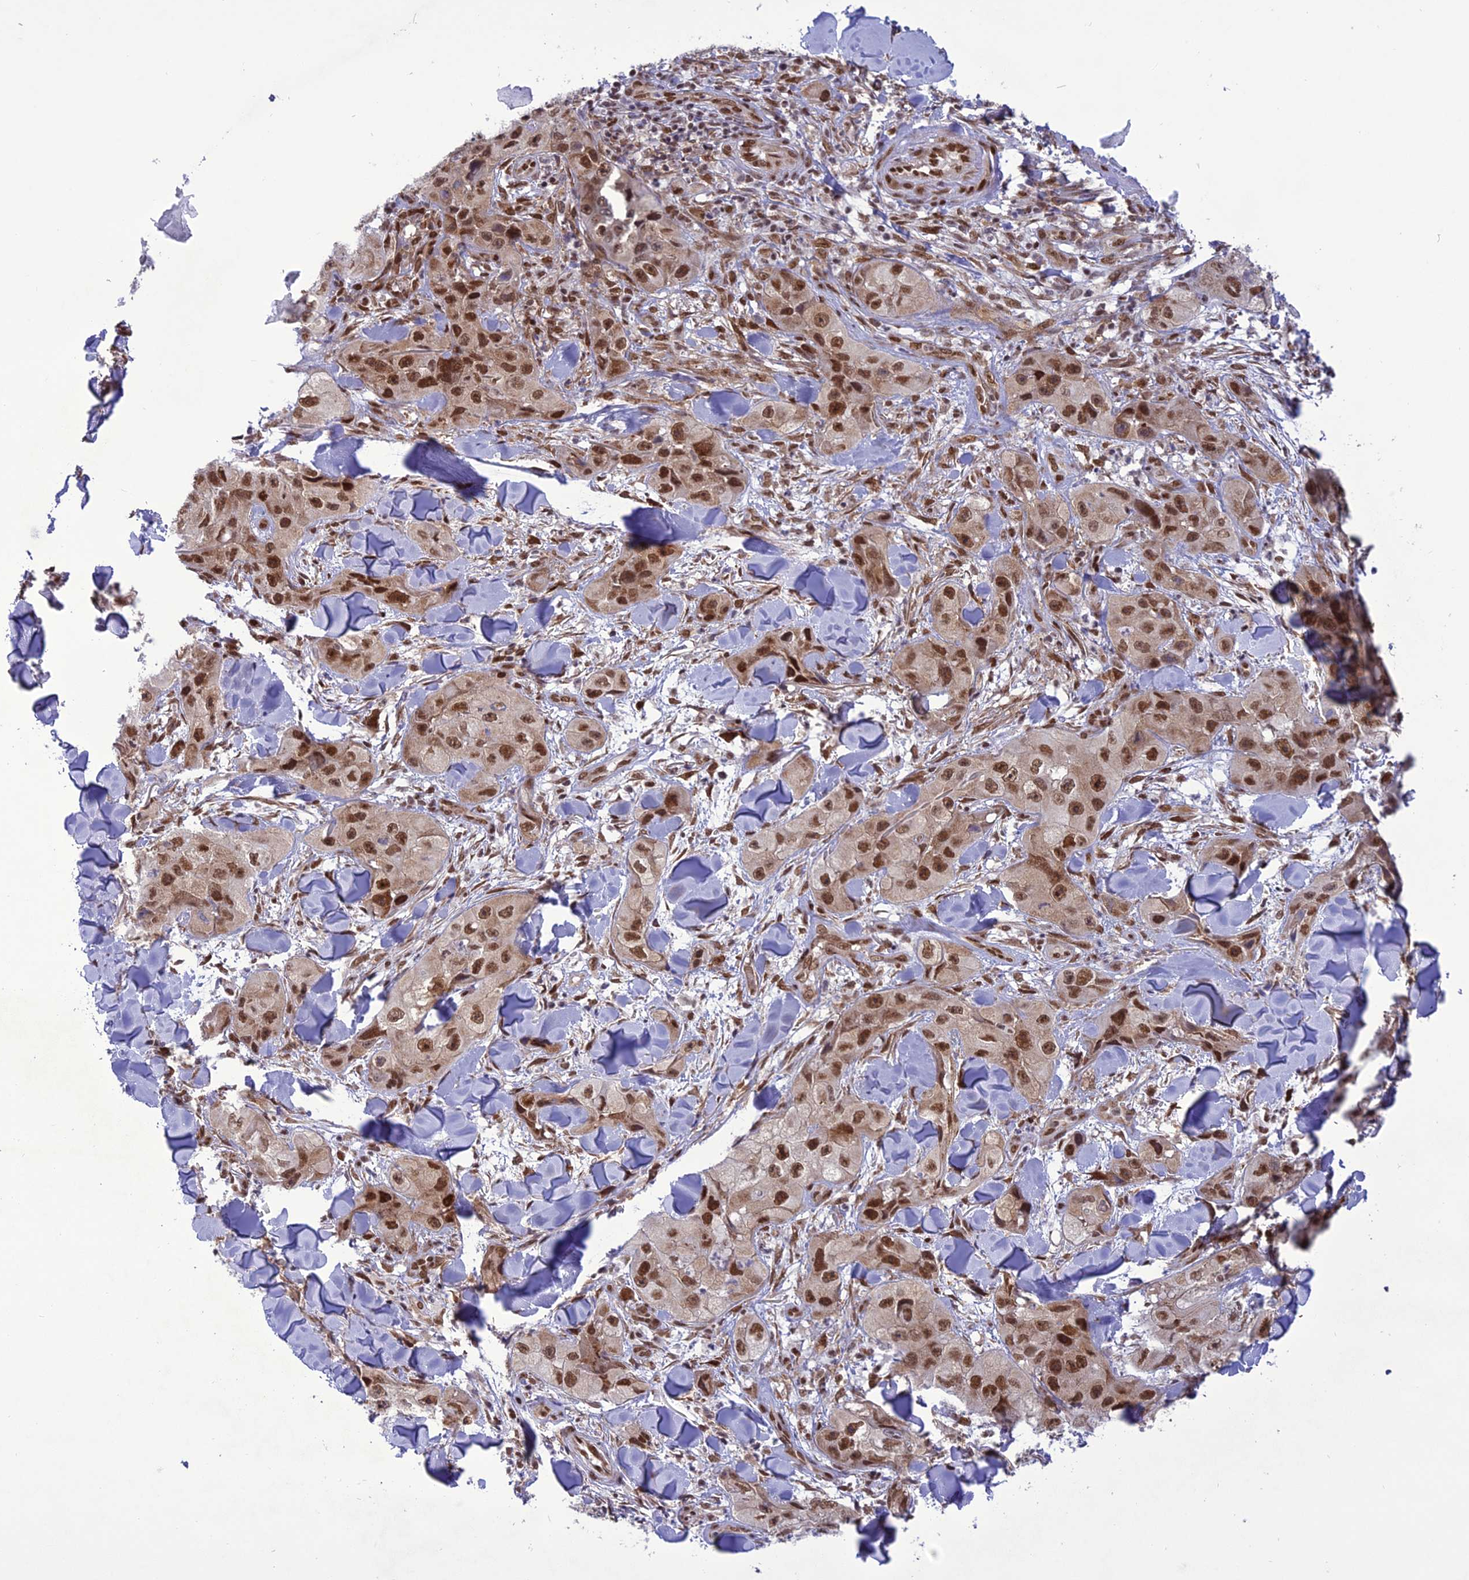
{"staining": {"intensity": "strong", "quantity": ">75%", "location": "nuclear"}, "tissue": "skin cancer", "cell_type": "Tumor cells", "image_type": "cancer", "snomed": [{"axis": "morphology", "description": "Squamous cell carcinoma, NOS"}, {"axis": "topography", "description": "Skin"}, {"axis": "topography", "description": "Subcutis"}], "caption": "Human skin cancer stained for a protein (brown) displays strong nuclear positive positivity in approximately >75% of tumor cells.", "gene": "DDX1", "patient": {"sex": "male", "age": 73}}